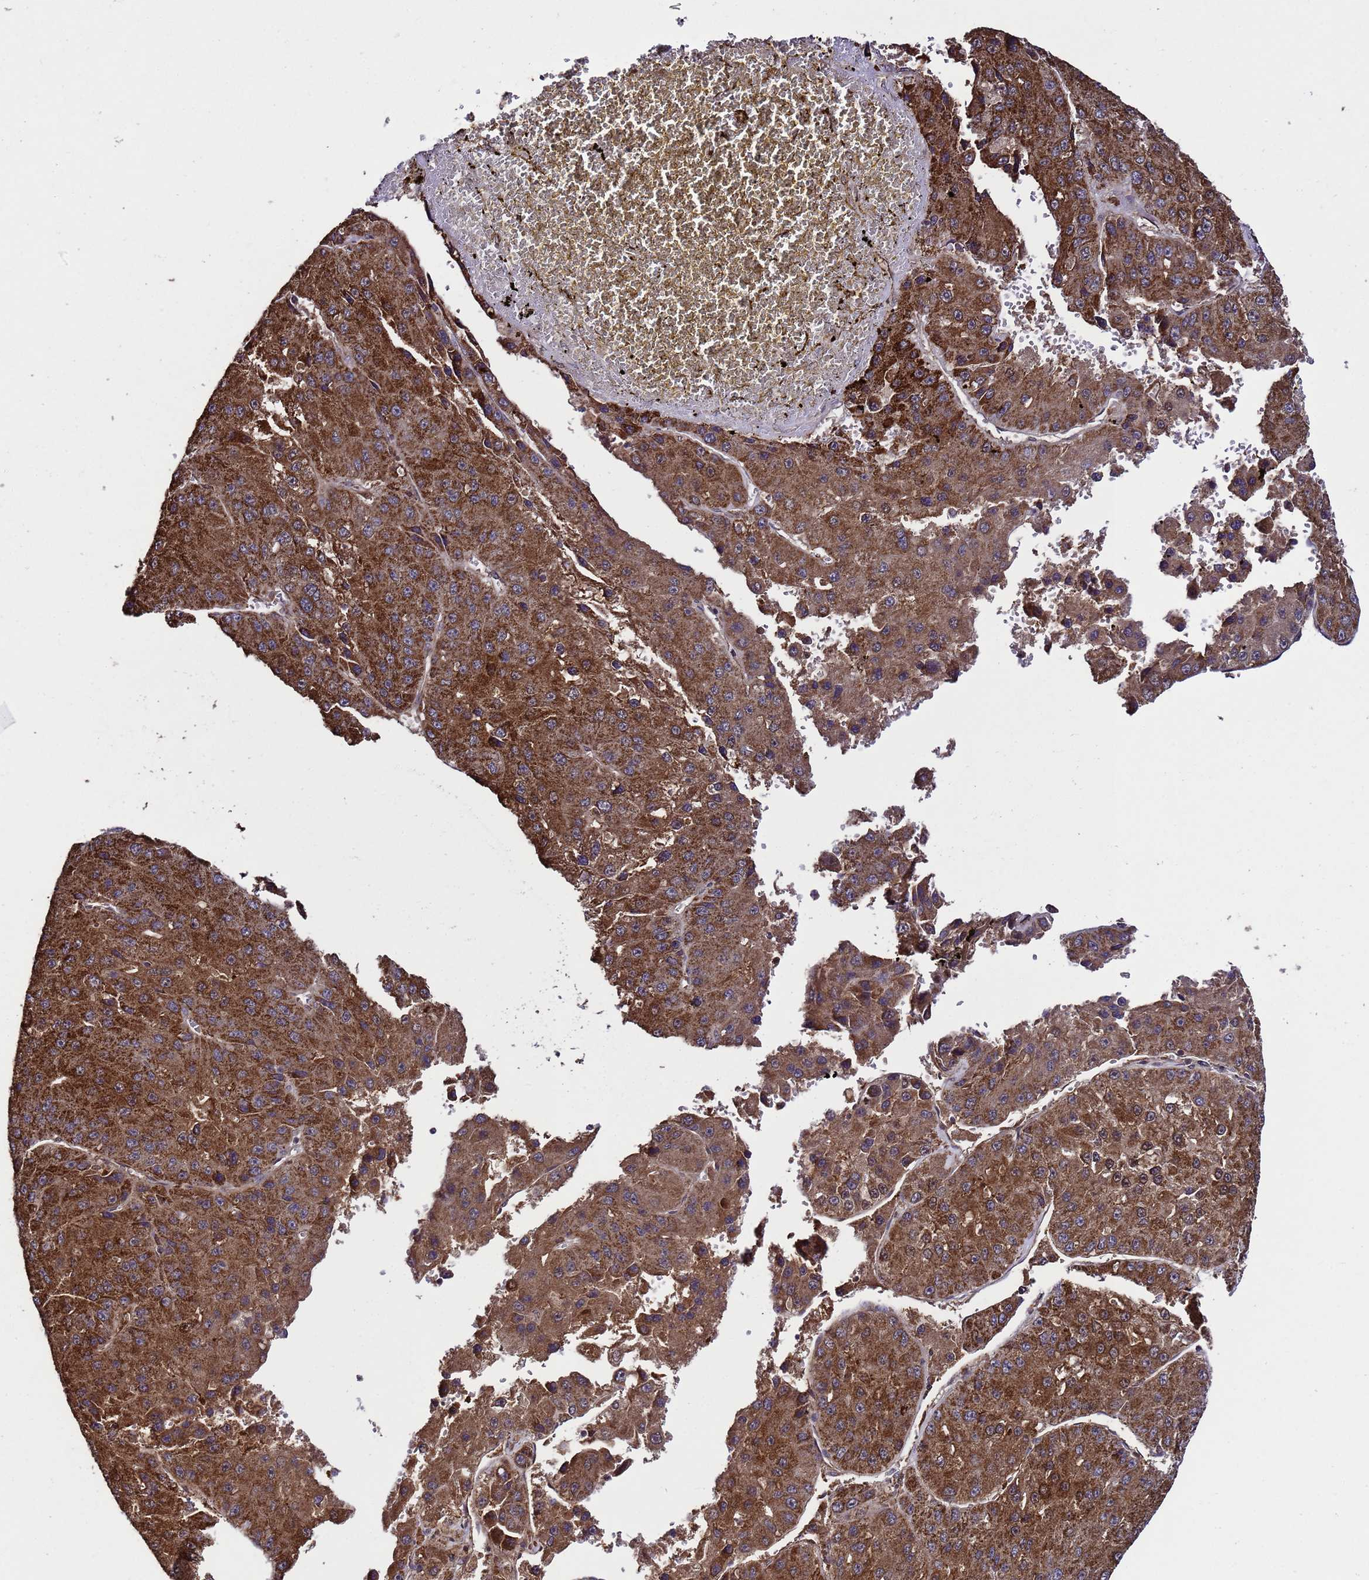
{"staining": {"intensity": "strong", "quantity": ">75%", "location": "cytoplasmic/membranous"}, "tissue": "liver cancer", "cell_type": "Tumor cells", "image_type": "cancer", "snomed": [{"axis": "morphology", "description": "Carcinoma, Hepatocellular, NOS"}, {"axis": "topography", "description": "Liver"}], "caption": "Tumor cells display high levels of strong cytoplasmic/membranous positivity in approximately >75% of cells in liver cancer (hepatocellular carcinoma).", "gene": "HSPBAP1", "patient": {"sex": "female", "age": 73}}